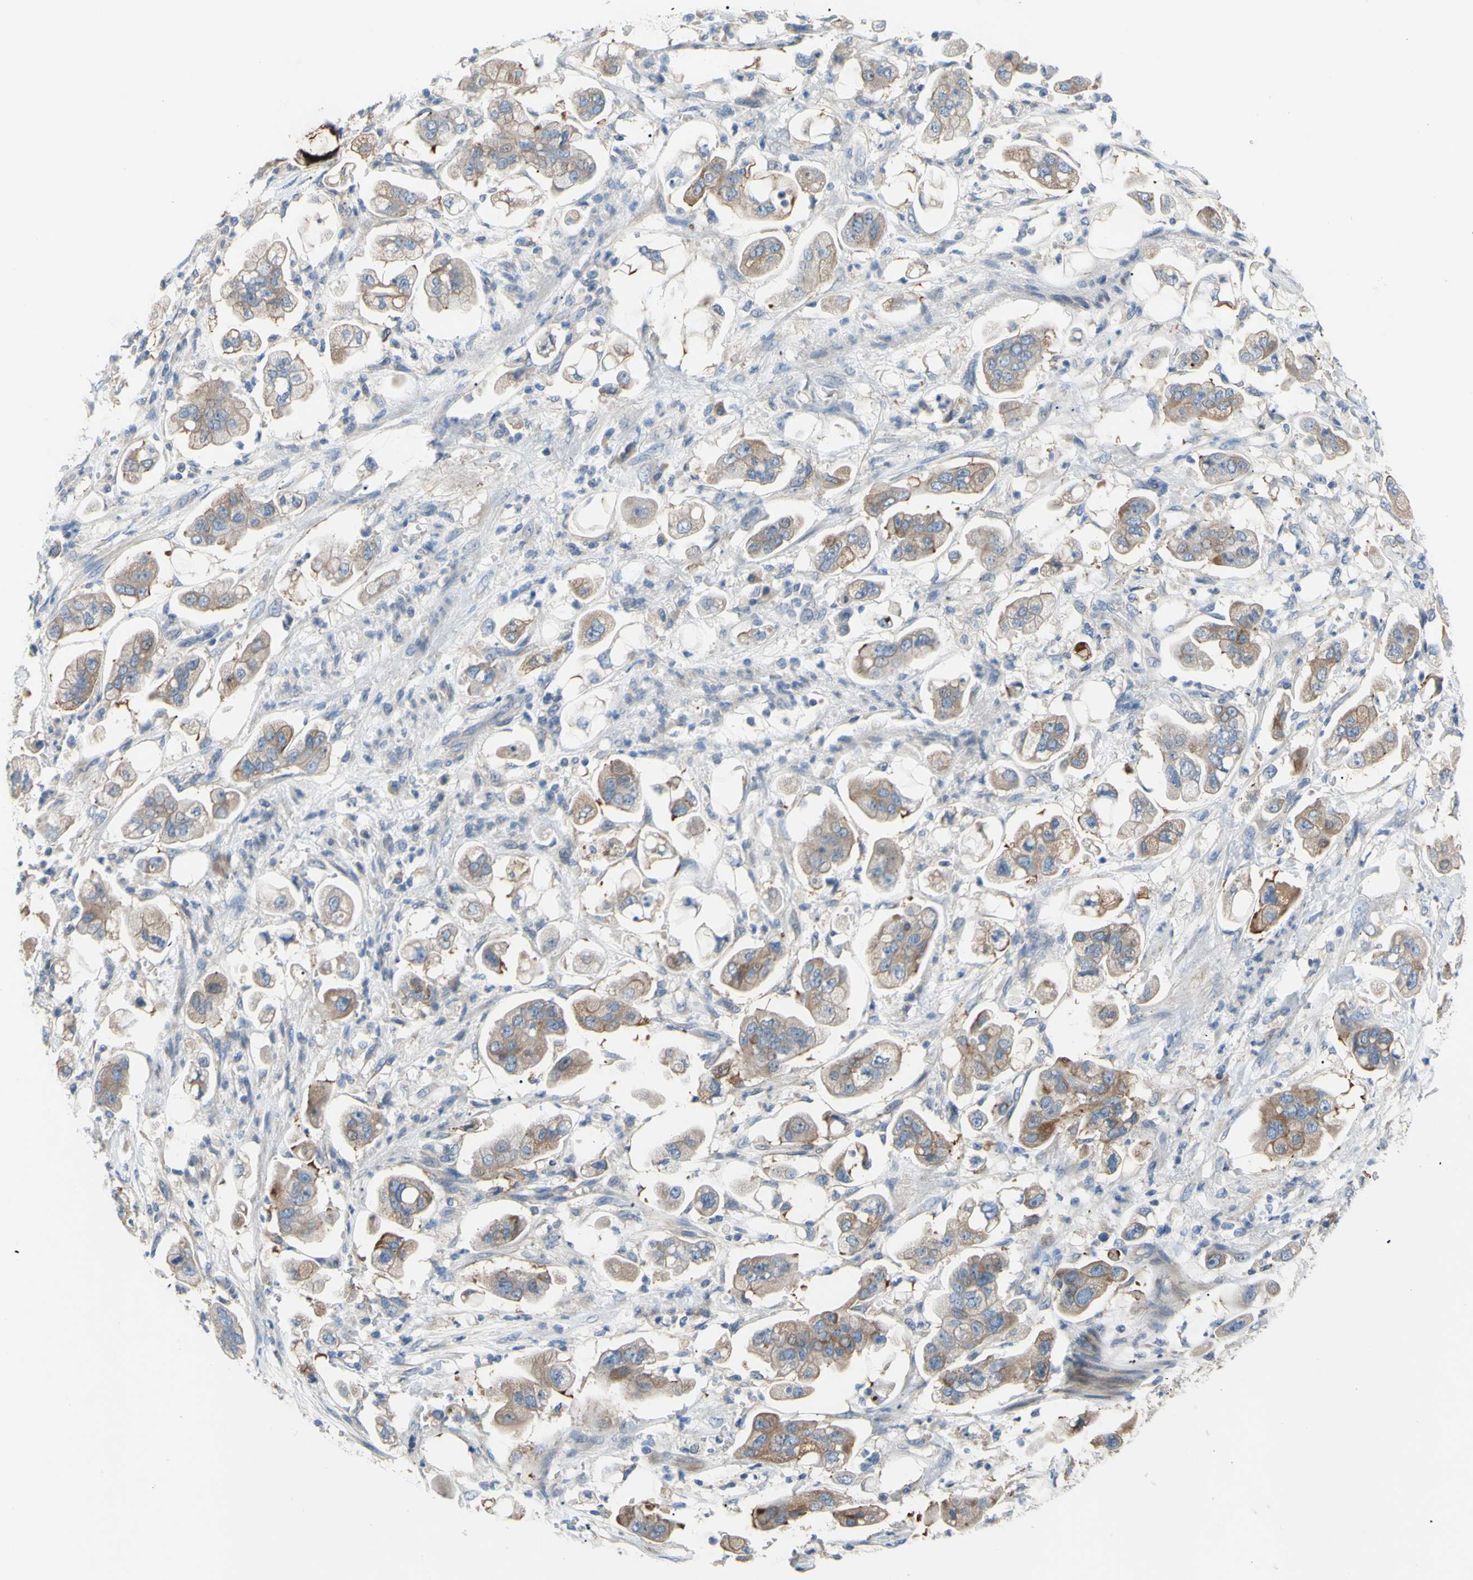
{"staining": {"intensity": "weak", "quantity": ">75%", "location": "cytoplasmic/membranous"}, "tissue": "stomach cancer", "cell_type": "Tumor cells", "image_type": "cancer", "snomed": [{"axis": "morphology", "description": "Adenocarcinoma, NOS"}, {"axis": "topography", "description": "Stomach"}], "caption": "Weak cytoplasmic/membranous staining is seen in about >75% of tumor cells in adenocarcinoma (stomach).", "gene": "TMEM59L", "patient": {"sex": "male", "age": 62}}